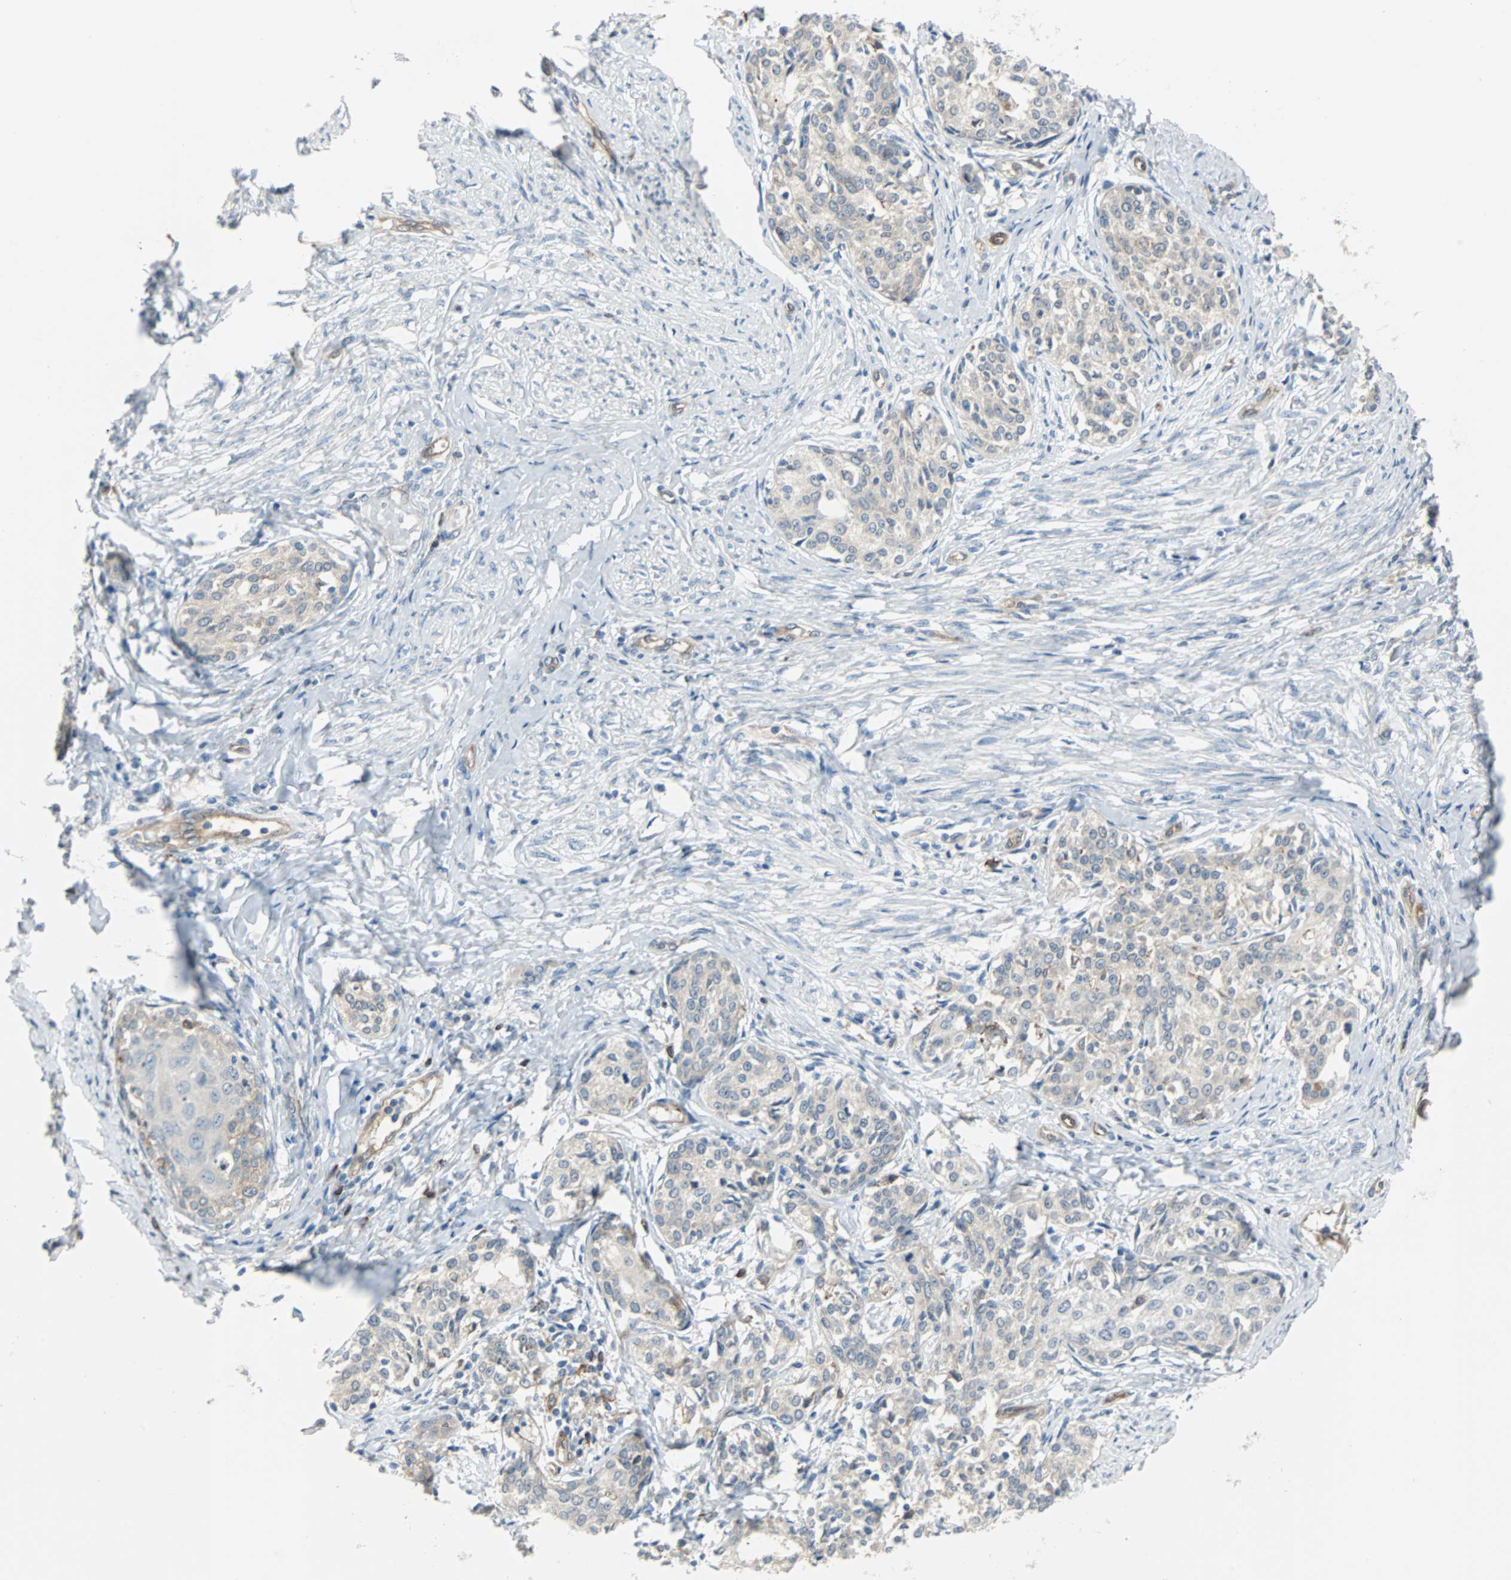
{"staining": {"intensity": "weak", "quantity": "25%-75%", "location": "cytoplasmic/membranous"}, "tissue": "cervical cancer", "cell_type": "Tumor cells", "image_type": "cancer", "snomed": [{"axis": "morphology", "description": "Squamous cell carcinoma, NOS"}, {"axis": "morphology", "description": "Adenocarcinoma, NOS"}, {"axis": "topography", "description": "Cervix"}], "caption": "Tumor cells show low levels of weak cytoplasmic/membranous expression in about 25%-75% of cells in human cervical squamous cell carcinoma. (DAB IHC, brown staining for protein, blue staining for nuclei).", "gene": "SWAP70", "patient": {"sex": "female", "age": 52}}